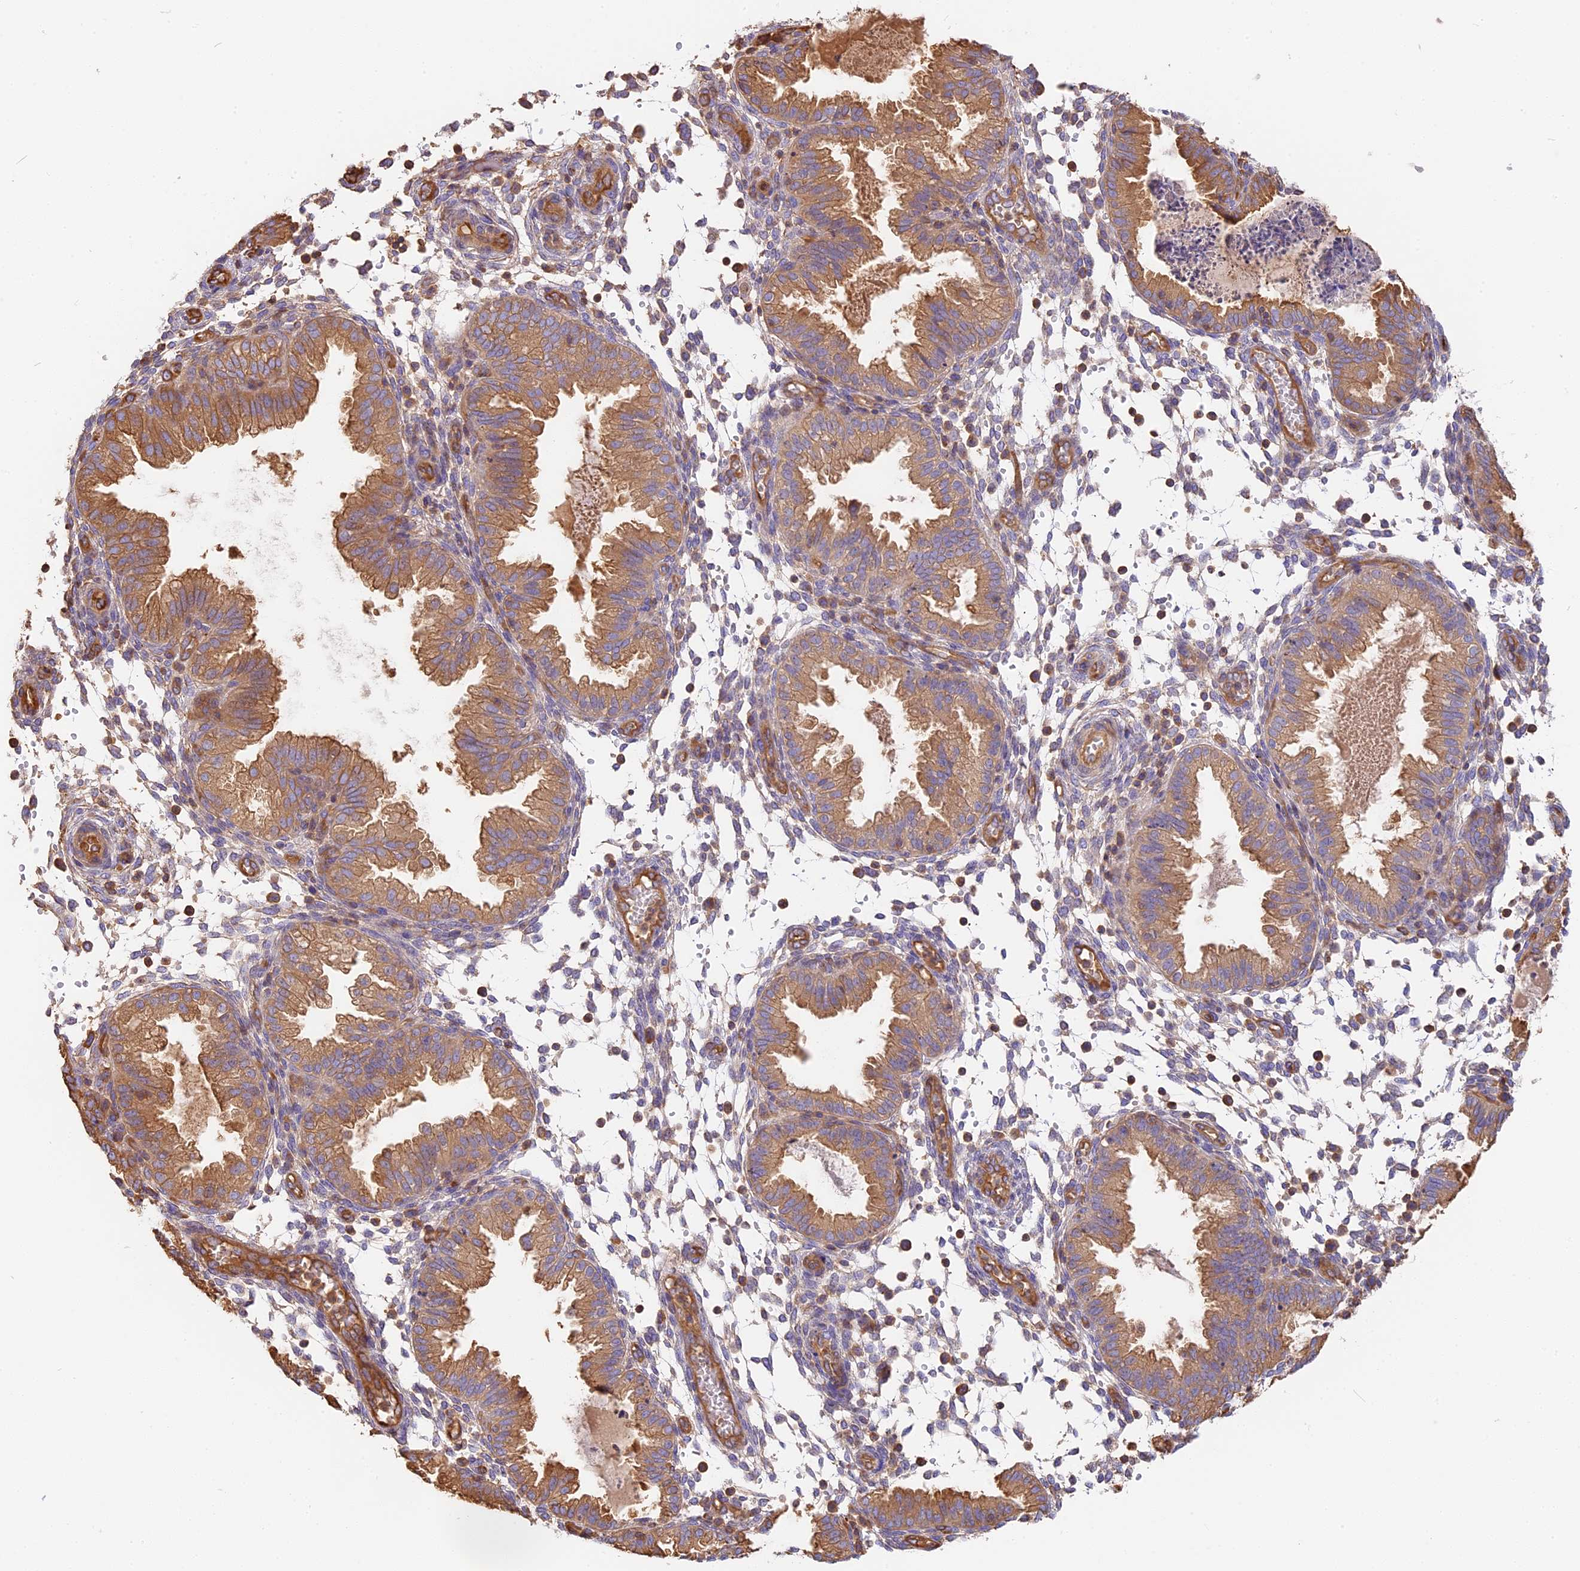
{"staining": {"intensity": "weak", "quantity": "<25%", "location": "cytoplasmic/membranous"}, "tissue": "endometrium", "cell_type": "Cells in endometrial stroma", "image_type": "normal", "snomed": [{"axis": "morphology", "description": "Normal tissue, NOS"}, {"axis": "topography", "description": "Endometrium"}], "caption": "A high-resolution histopathology image shows IHC staining of normal endometrium, which displays no significant positivity in cells in endometrial stroma. (IHC, brightfield microscopy, high magnification).", "gene": "VPS18", "patient": {"sex": "female", "age": 33}}